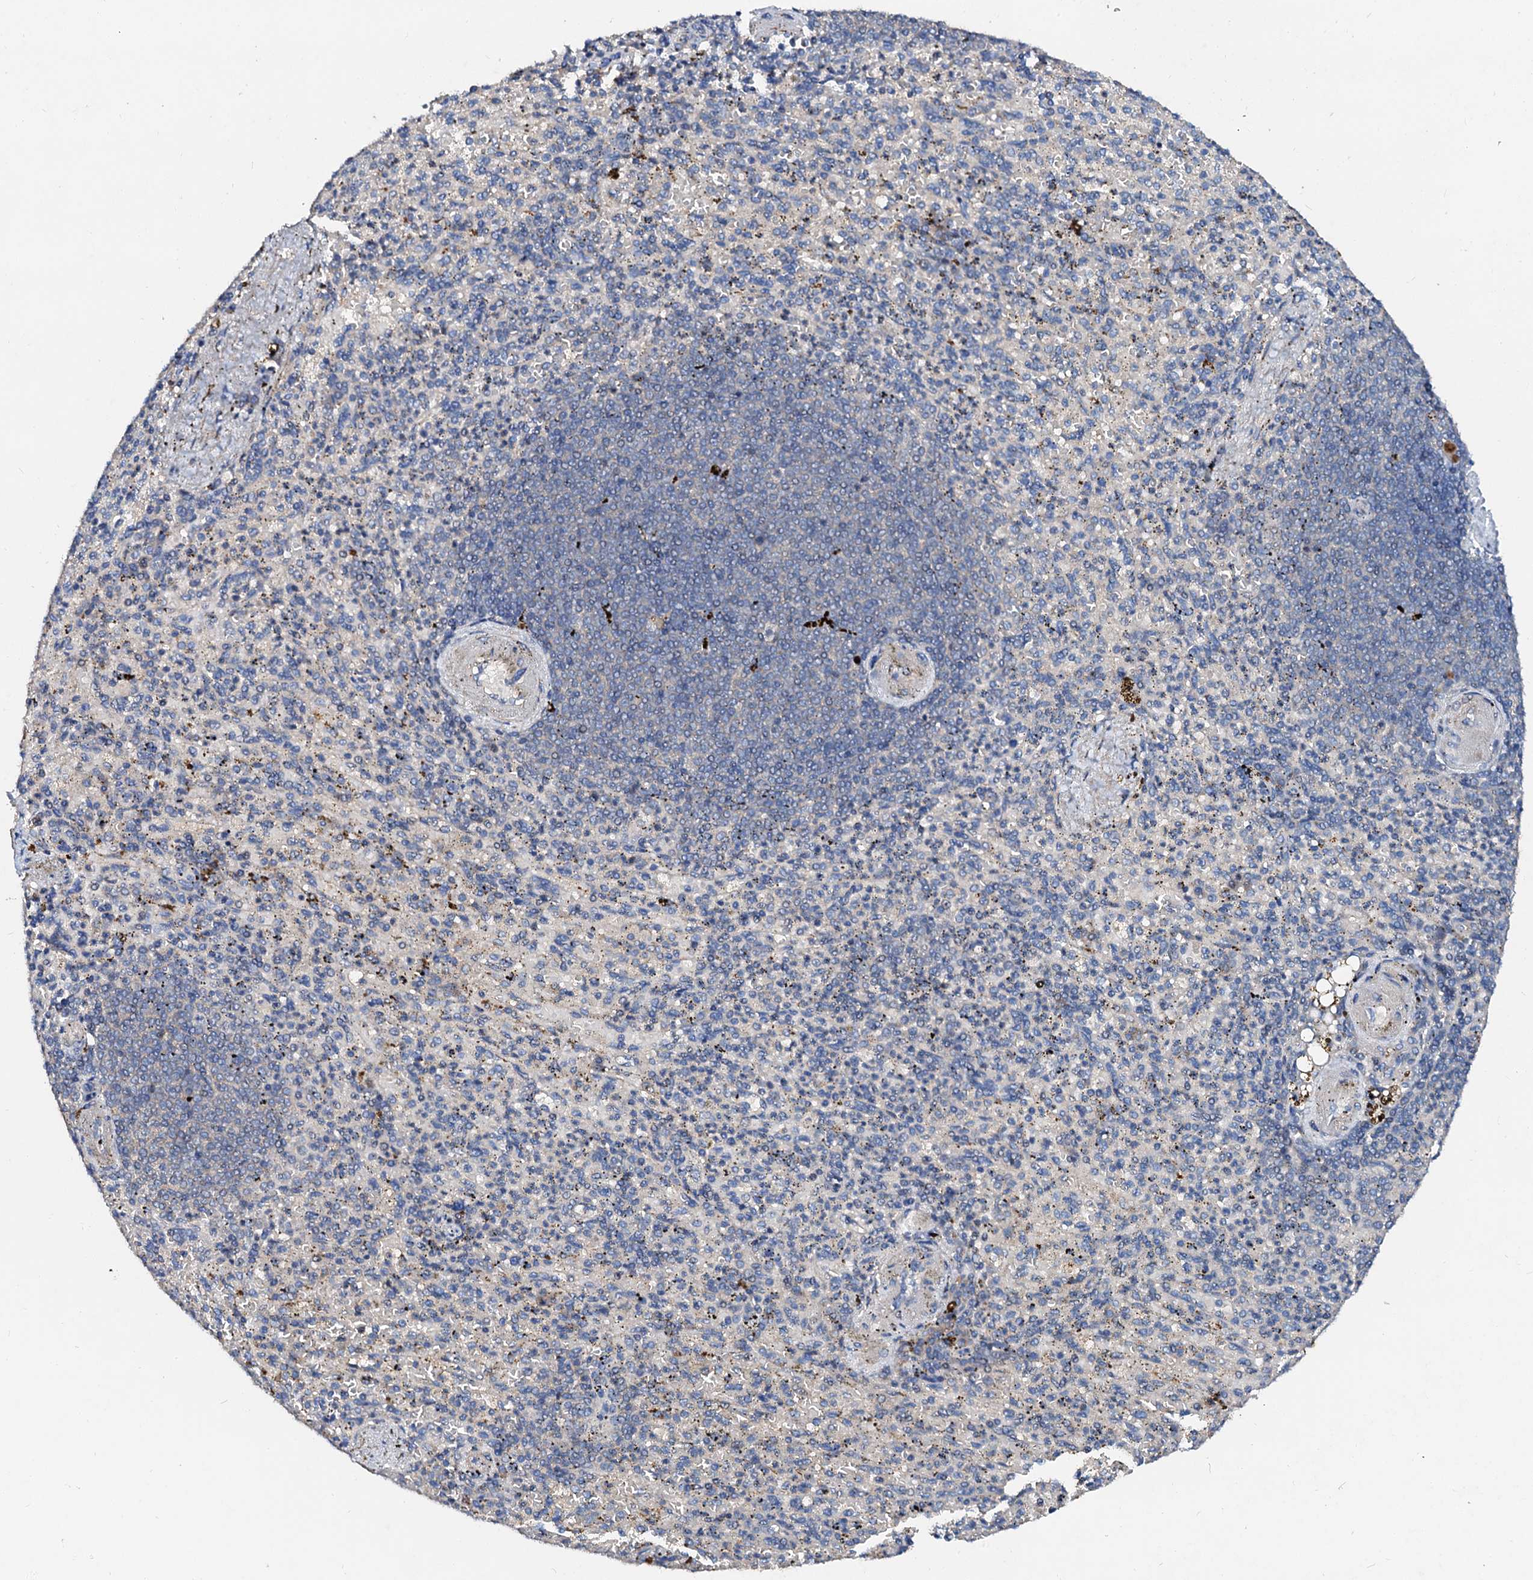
{"staining": {"intensity": "negative", "quantity": "none", "location": "none"}, "tissue": "spleen", "cell_type": "Cells in red pulp", "image_type": "normal", "snomed": [{"axis": "morphology", "description": "Normal tissue, NOS"}, {"axis": "topography", "description": "Spleen"}], "caption": "High magnification brightfield microscopy of benign spleen stained with DAB (3,3'-diaminobenzidine) (brown) and counterstained with hematoxylin (blue): cells in red pulp show no significant expression. (Stains: DAB immunohistochemistry with hematoxylin counter stain, Microscopy: brightfield microscopy at high magnification).", "gene": "FIBIN", "patient": {"sex": "female", "age": 74}}